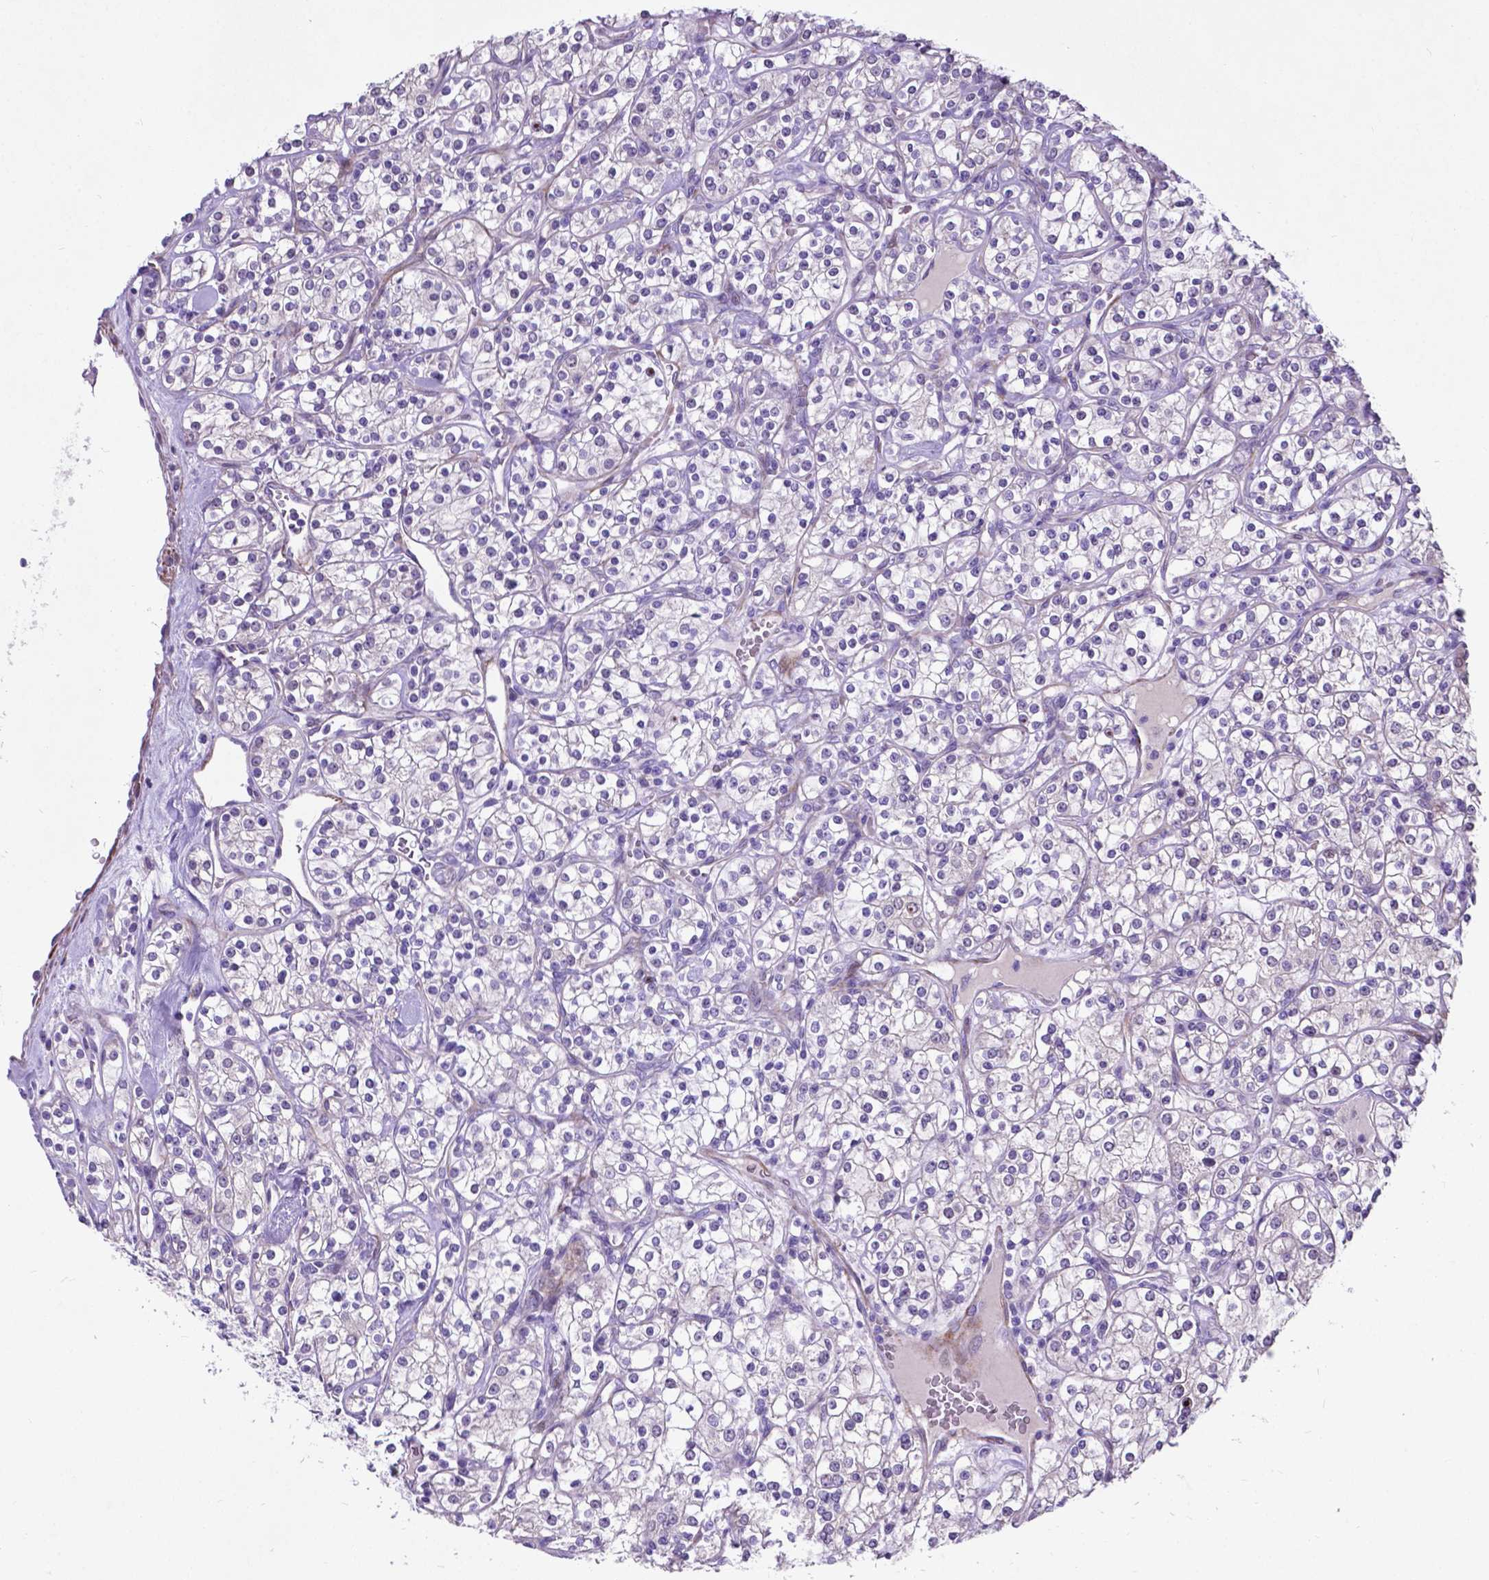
{"staining": {"intensity": "negative", "quantity": "none", "location": "none"}, "tissue": "renal cancer", "cell_type": "Tumor cells", "image_type": "cancer", "snomed": [{"axis": "morphology", "description": "Adenocarcinoma, NOS"}, {"axis": "topography", "description": "Kidney"}], "caption": "This is an immunohistochemistry (IHC) micrograph of renal adenocarcinoma. There is no staining in tumor cells.", "gene": "PFKFB4", "patient": {"sex": "male", "age": 77}}